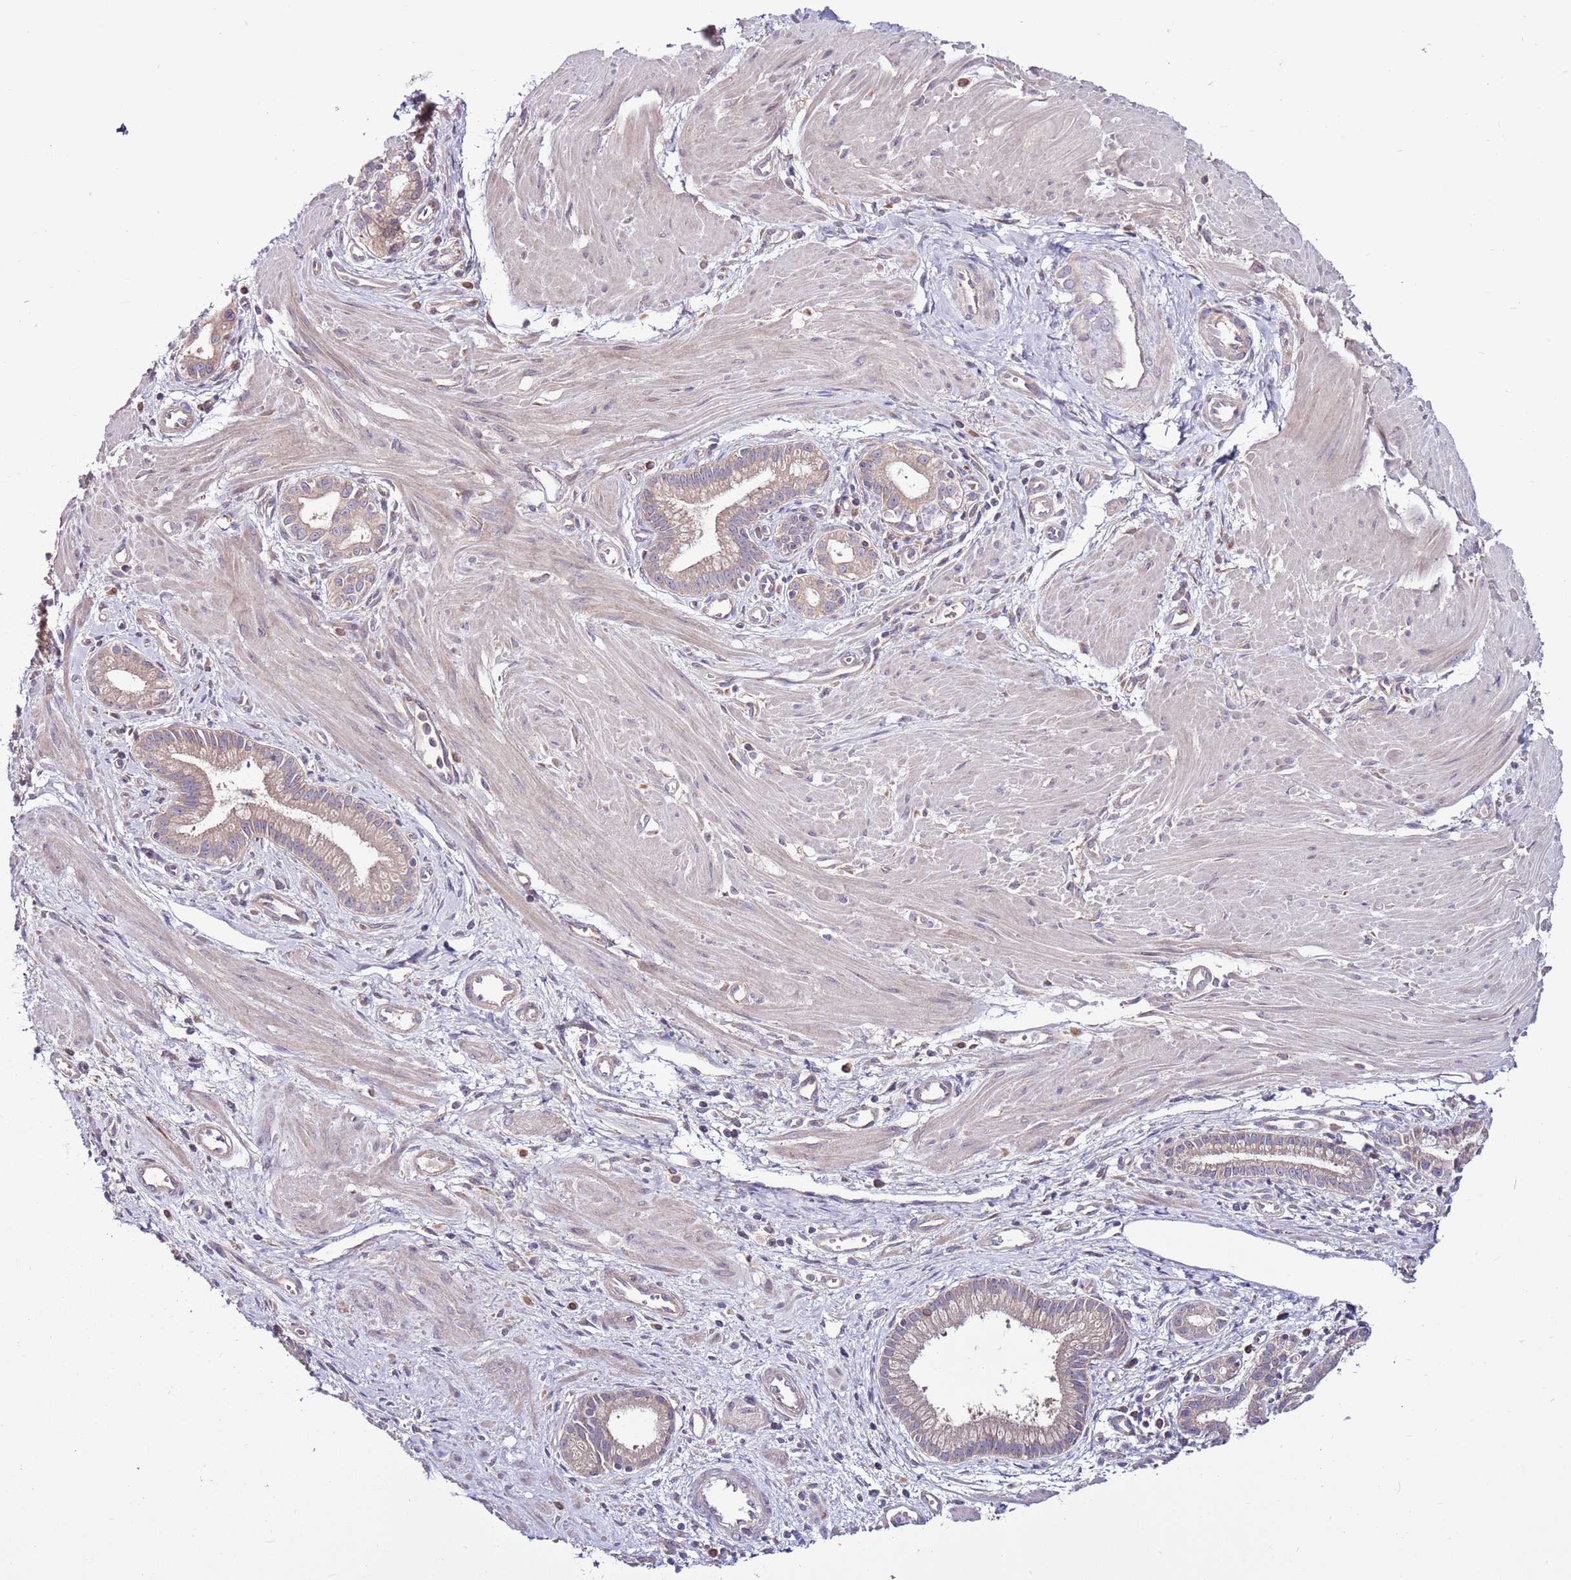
{"staining": {"intensity": "moderate", "quantity": ">75%", "location": "cytoplasmic/membranous"}, "tissue": "pancreatic cancer", "cell_type": "Tumor cells", "image_type": "cancer", "snomed": [{"axis": "morphology", "description": "Adenocarcinoma, NOS"}, {"axis": "topography", "description": "Pancreas"}], "caption": "Immunohistochemical staining of adenocarcinoma (pancreatic) reveals medium levels of moderate cytoplasmic/membranous staining in about >75% of tumor cells.", "gene": "SMG1", "patient": {"sex": "male", "age": 78}}